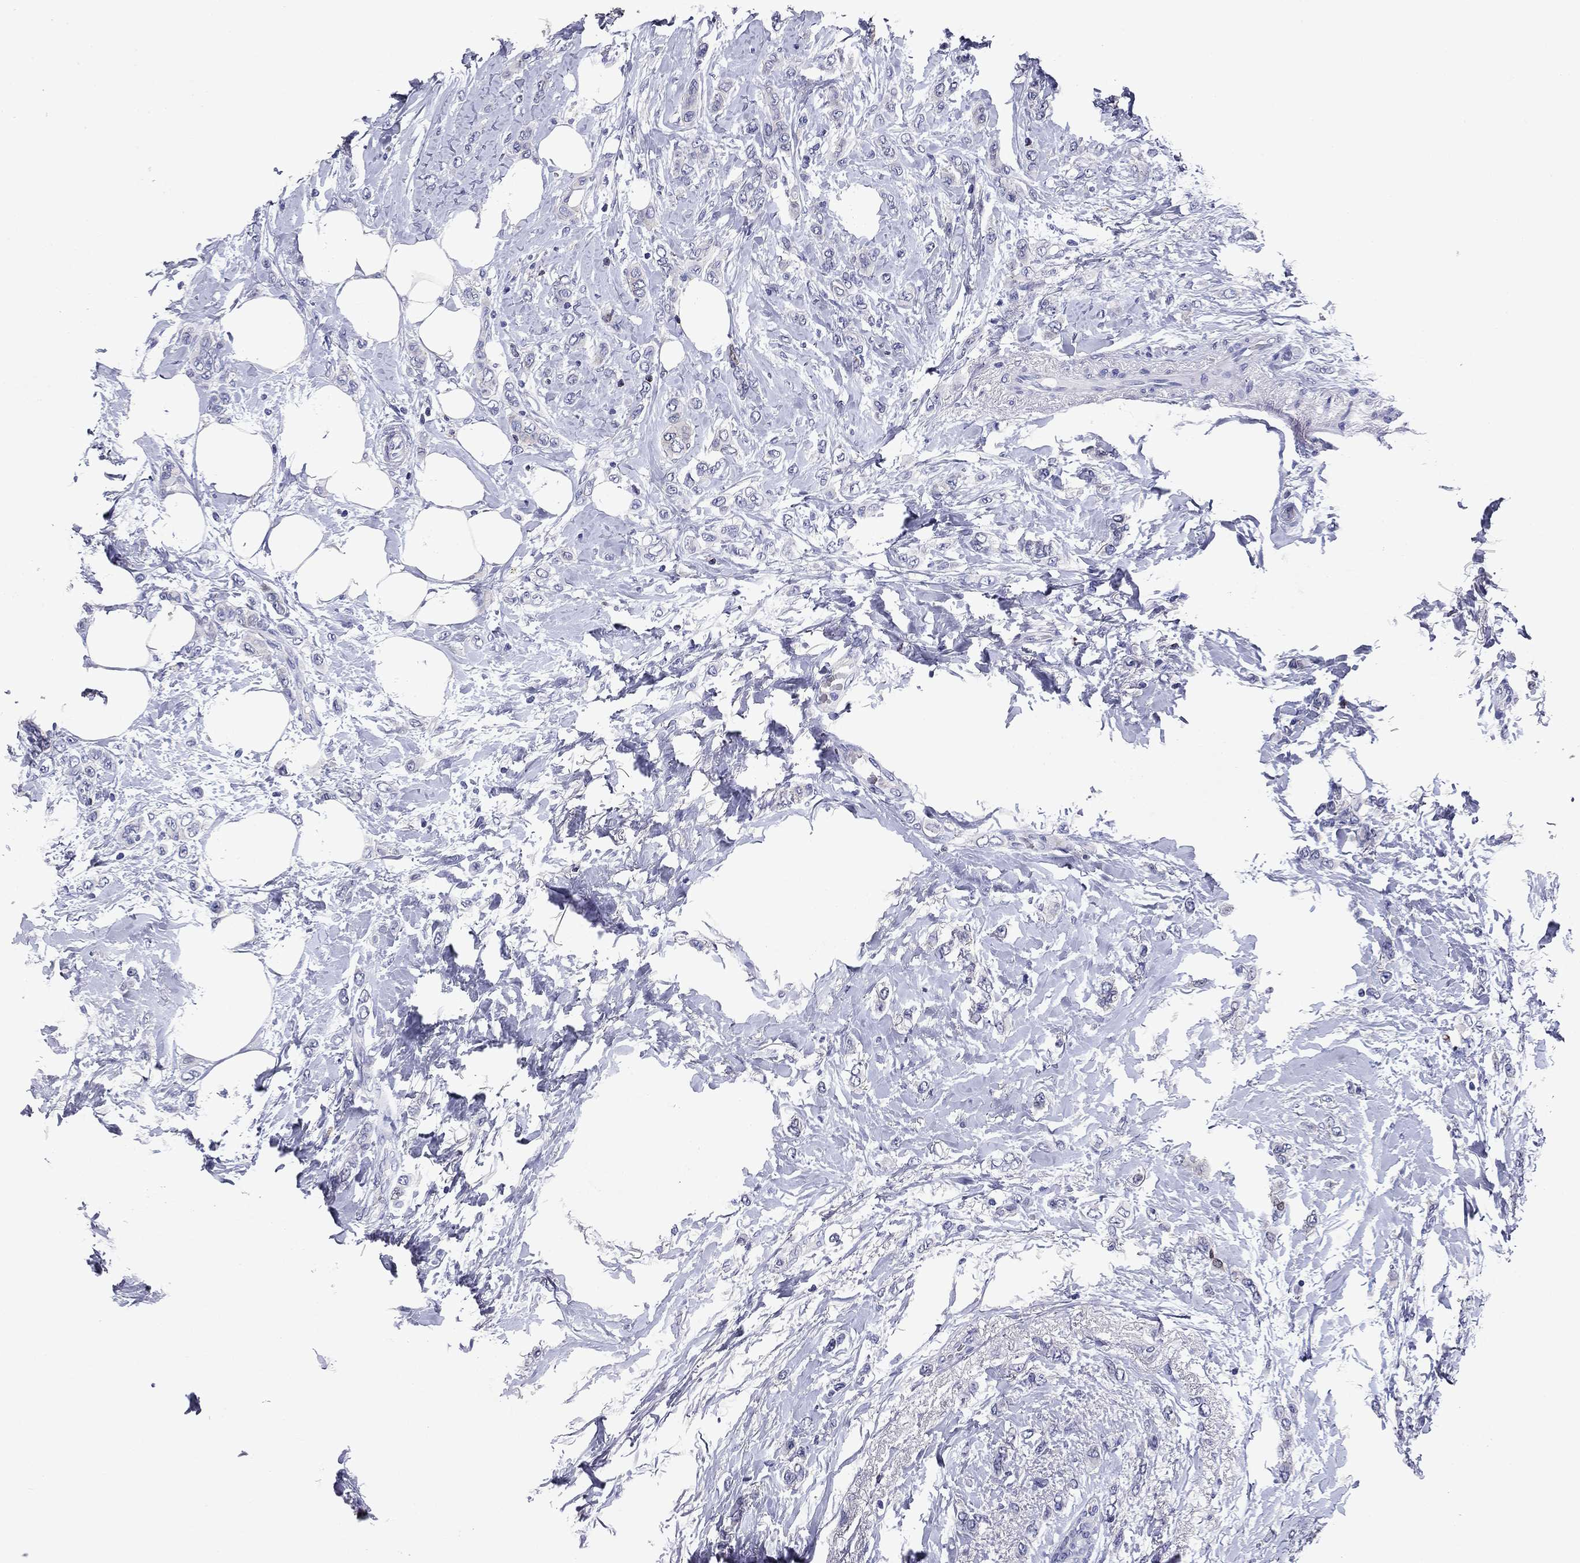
{"staining": {"intensity": "negative", "quantity": "none", "location": "none"}, "tissue": "breast cancer", "cell_type": "Tumor cells", "image_type": "cancer", "snomed": [{"axis": "morphology", "description": "Lobular carcinoma"}, {"axis": "topography", "description": "Breast"}], "caption": "Photomicrograph shows no protein positivity in tumor cells of lobular carcinoma (breast) tissue.", "gene": "GZMK", "patient": {"sex": "female", "age": 66}}